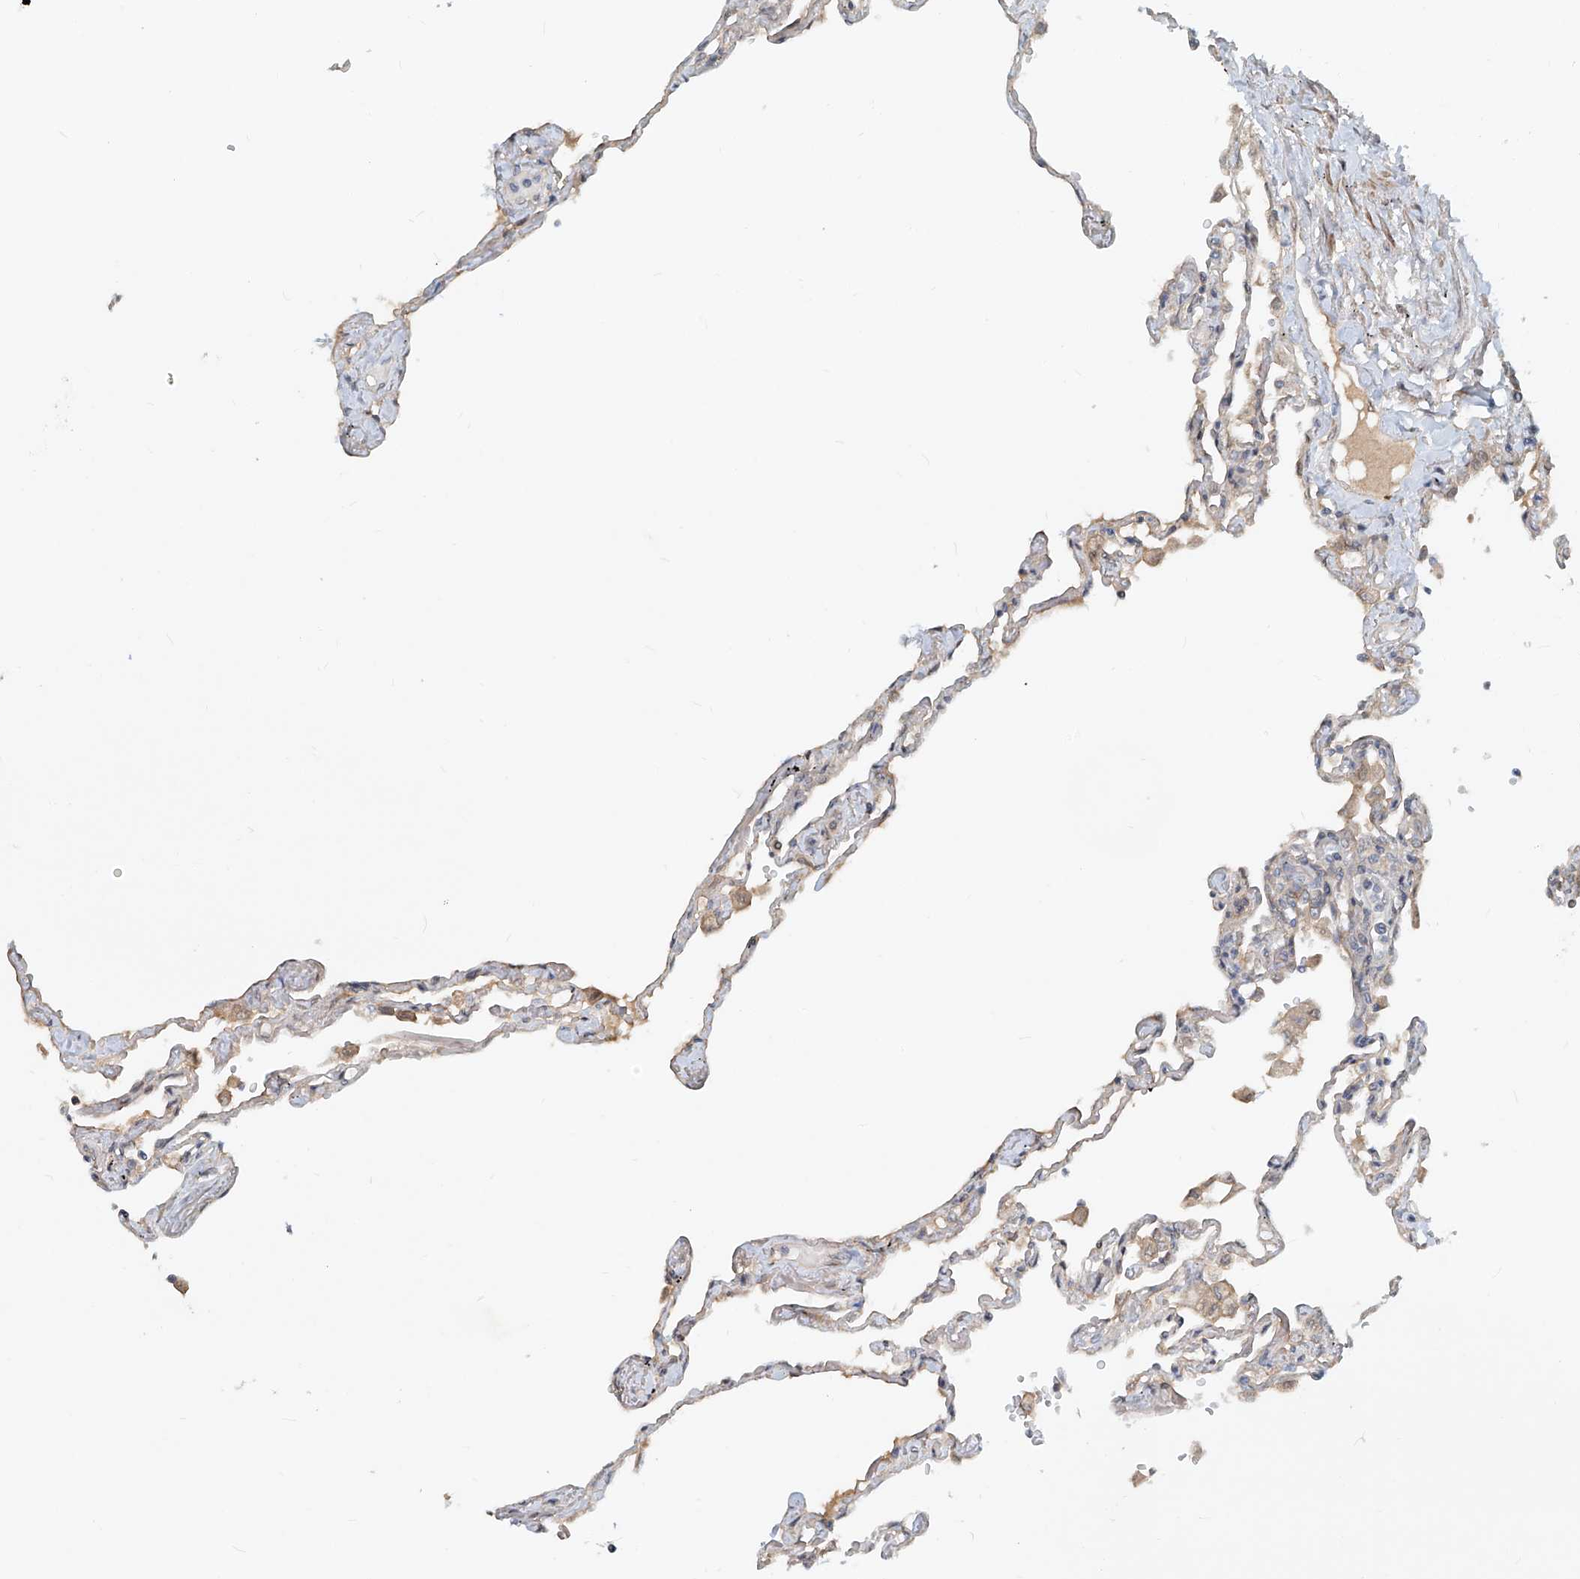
{"staining": {"intensity": "weak", "quantity": "25%-75%", "location": "cytoplasmic/membranous"}, "tissue": "lung", "cell_type": "Alveolar cells", "image_type": "normal", "snomed": [{"axis": "morphology", "description": "Normal tissue, NOS"}, {"axis": "topography", "description": "Lung"}], "caption": "A high-resolution histopathology image shows immunohistochemistry (IHC) staining of benign lung, which exhibits weak cytoplasmic/membranous staining in approximately 25%-75% of alveolar cells.", "gene": "SASH1", "patient": {"sex": "female", "age": 67}}